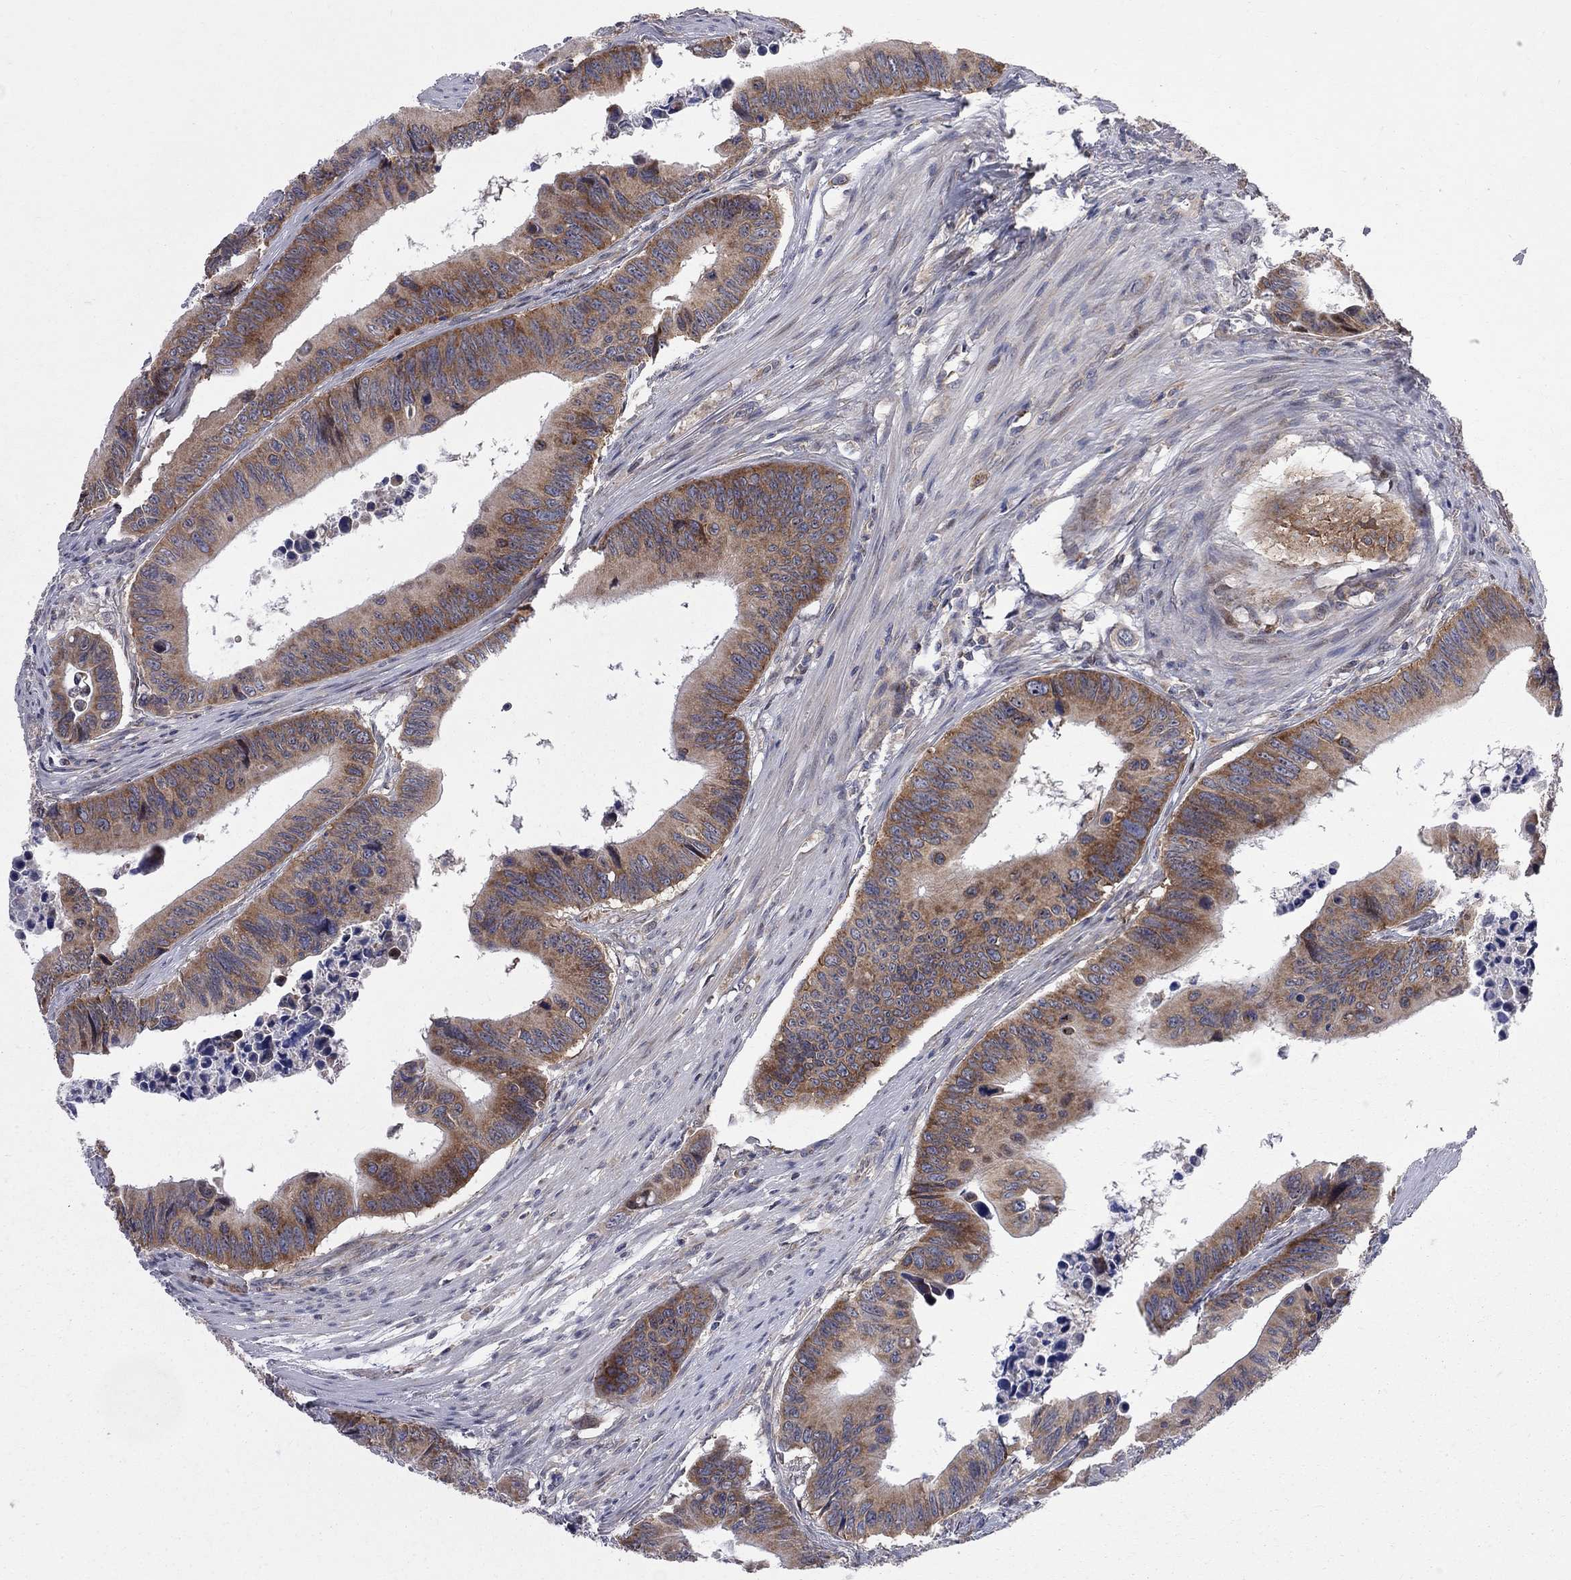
{"staining": {"intensity": "strong", "quantity": "25%-75%", "location": "cytoplasmic/membranous"}, "tissue": "colorectal cancer", "cell_type": "Tumor cells", "image_type": "cancer", "snomed": [{"axis": "morphology", "description": "Adenocarcinoma, NOS"}, {"axis": "topography", "description": "Colon"}], "caption": "Immunohistochemistry image of neoplastic tissue: human colorectal cancer (adenocarcinoma) stained using immunohistochemistry displays high levels of strong protein expression localized specifically in the cytoplasmic/membranous of tumor cells, appearing as a cytoplasmic/membranous brown color.", "gene": "CNOT11", "patient": {"sex": "female", "age": 87}}